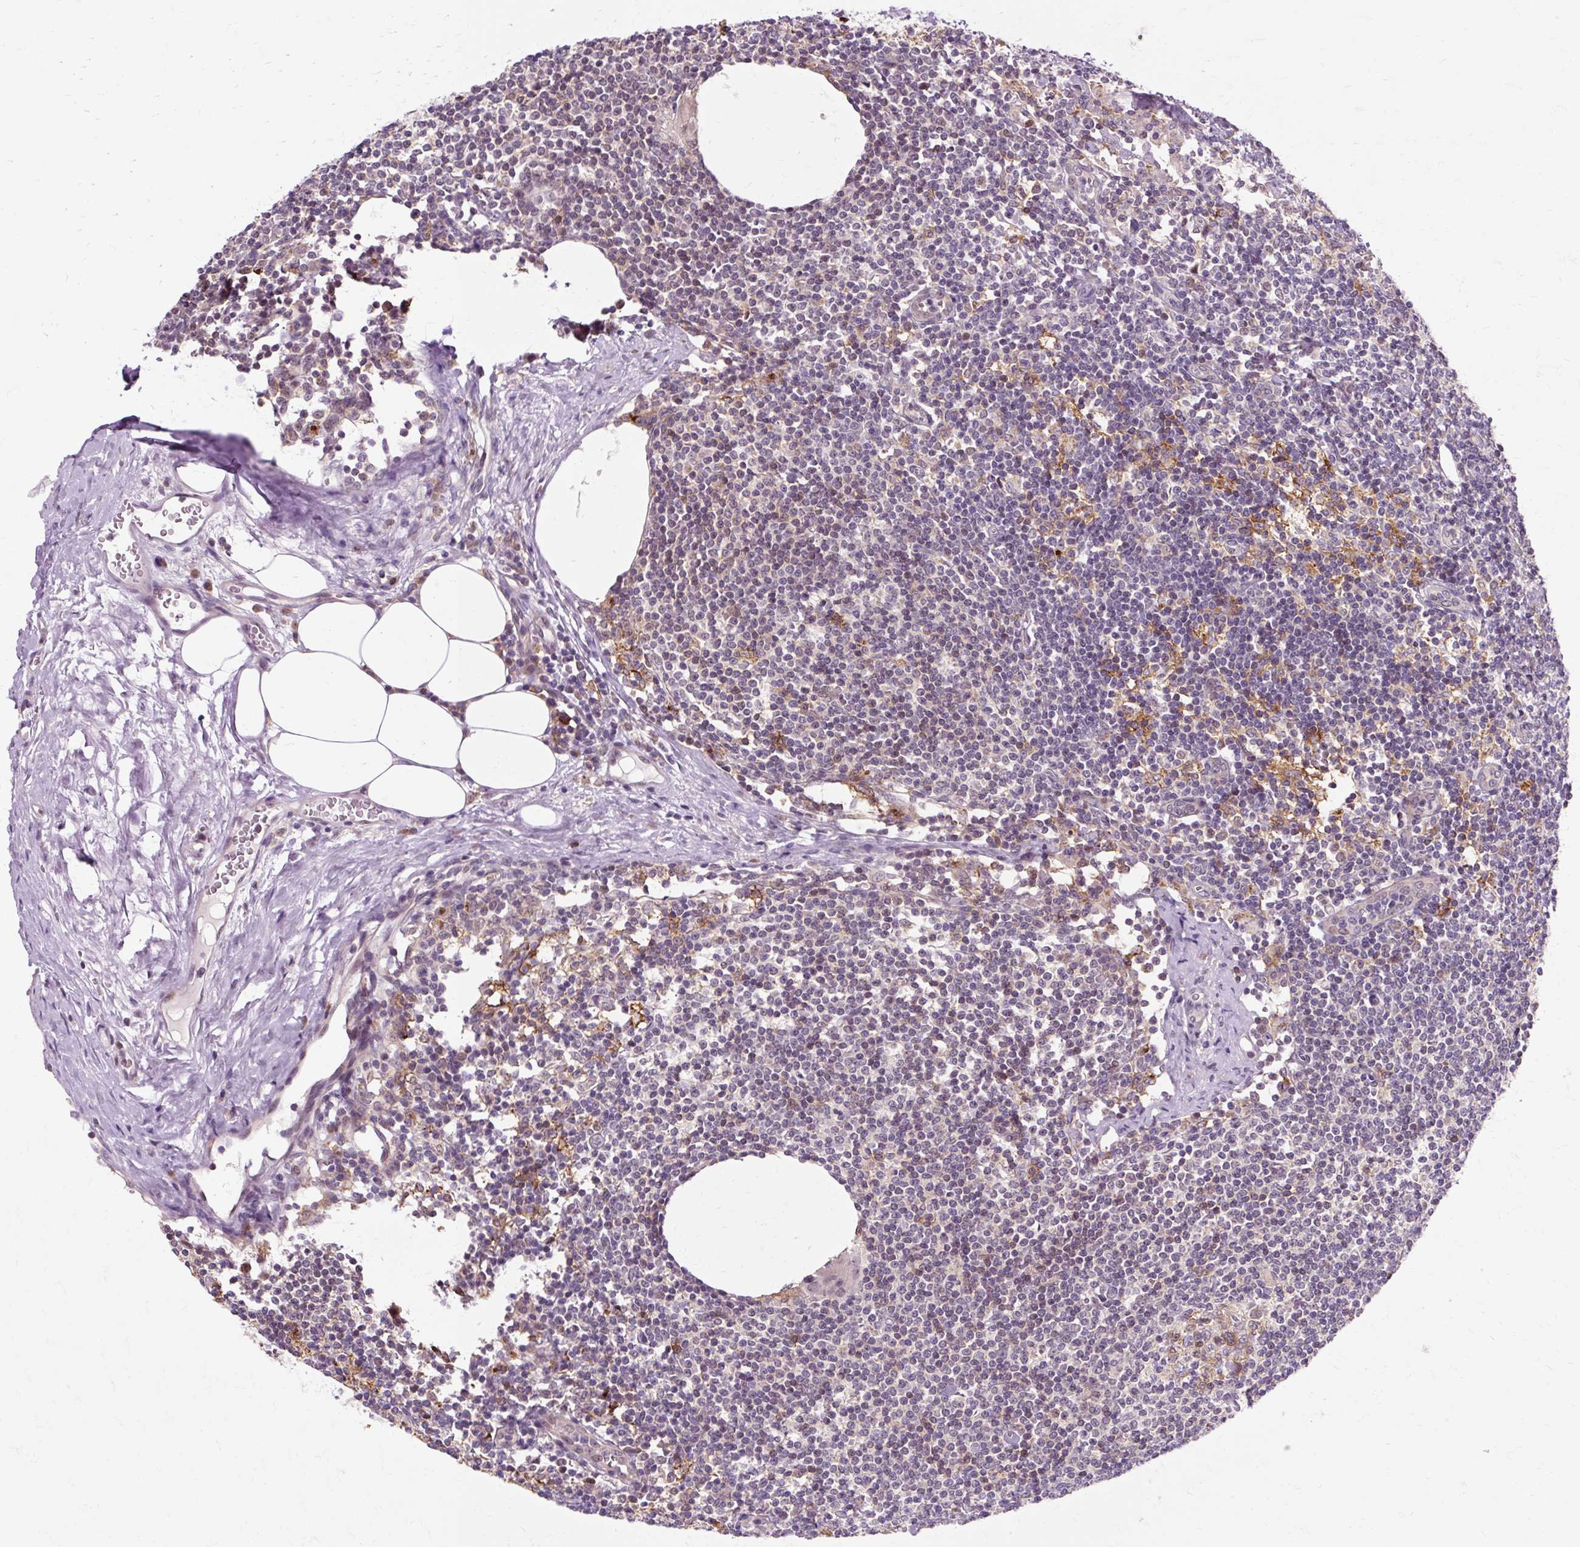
{"staining": {"intensity": "moderate", "quantity": ">75%", "location": "cytoplasmic/membranous"}, "tissue": "lymph node", "cell_type": "Germinal center cells", "image_type": "normal", "snomed": [{"axis": "morphology", "description": "Normal tissue, NOS"}, {"axis": "topography", "description": "Lymph node"}], "caption": "Immunohistochemical staining of normal lymph node shows >75% levels of moderate cytoplasmic/membranous protein staining in about >75% of germinal center cells.", "gene": "GEMIN2", "patient": {"sex": "female", "age": 59}}